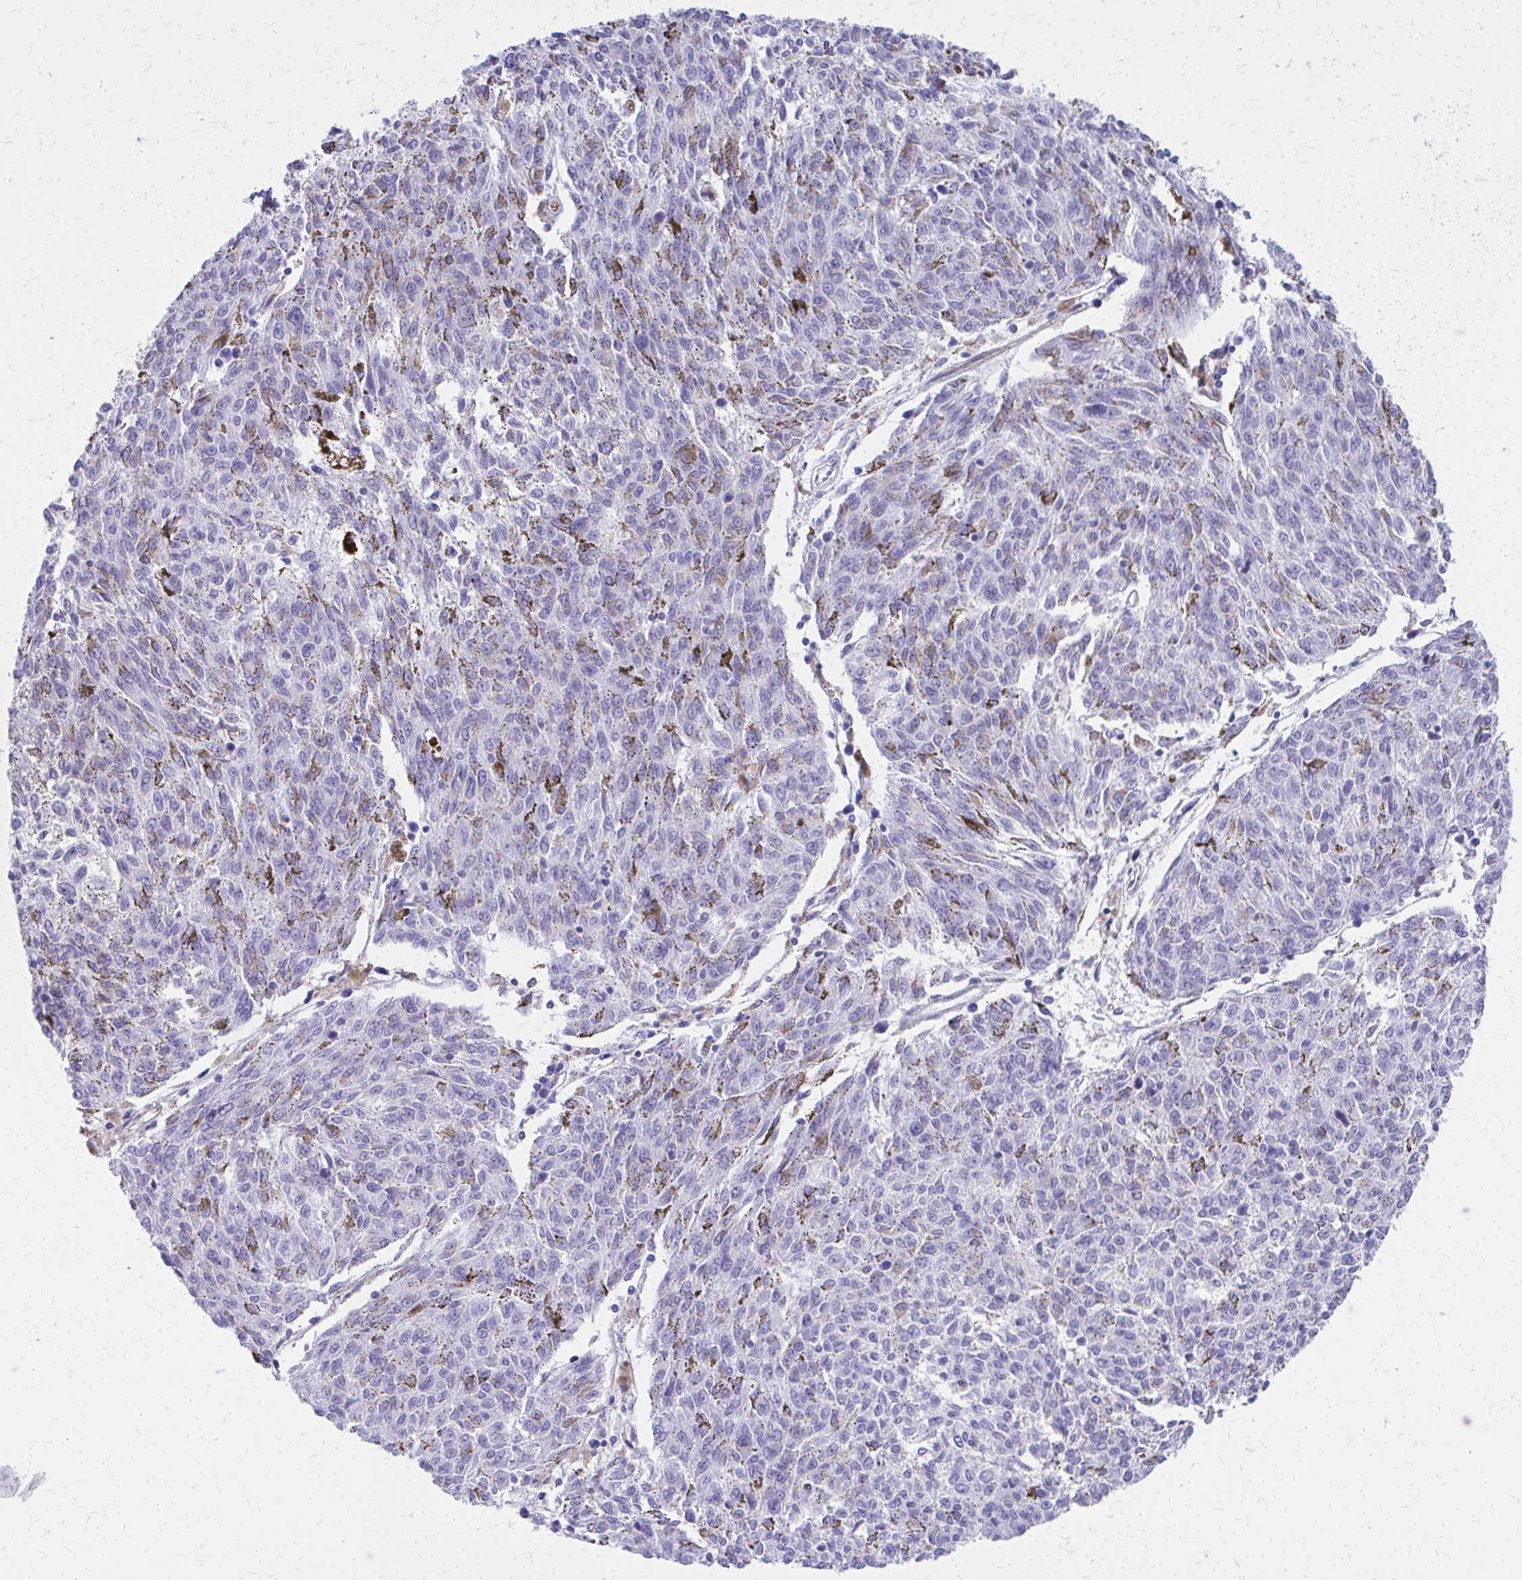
{"staining": {"intensity": "negative", "quantity": "none", "location": "none"}, "tissue": "melanoma", "cell_type": "Tumor cells", "image_type": "cancer", "snomed": [{"axis": "morphology", "description": "Malignant melanoma, NOS"}, {"axis": "topography", "description": "Skin"}], "caption": "Immunohistochemistry (IHC) photomicrograph of human melanoma stained for a protein (brown), which shows no positivity in tumor cells. The staining was performed using DAB (3,3'-diaminobenzidine) to visualize the protein expression in brown, while the nuclei were stained in blue with hematoxylin (Magnification: 20x).", "gene": "TPSG1", "patient": {"sex": "female", "age": 72}}